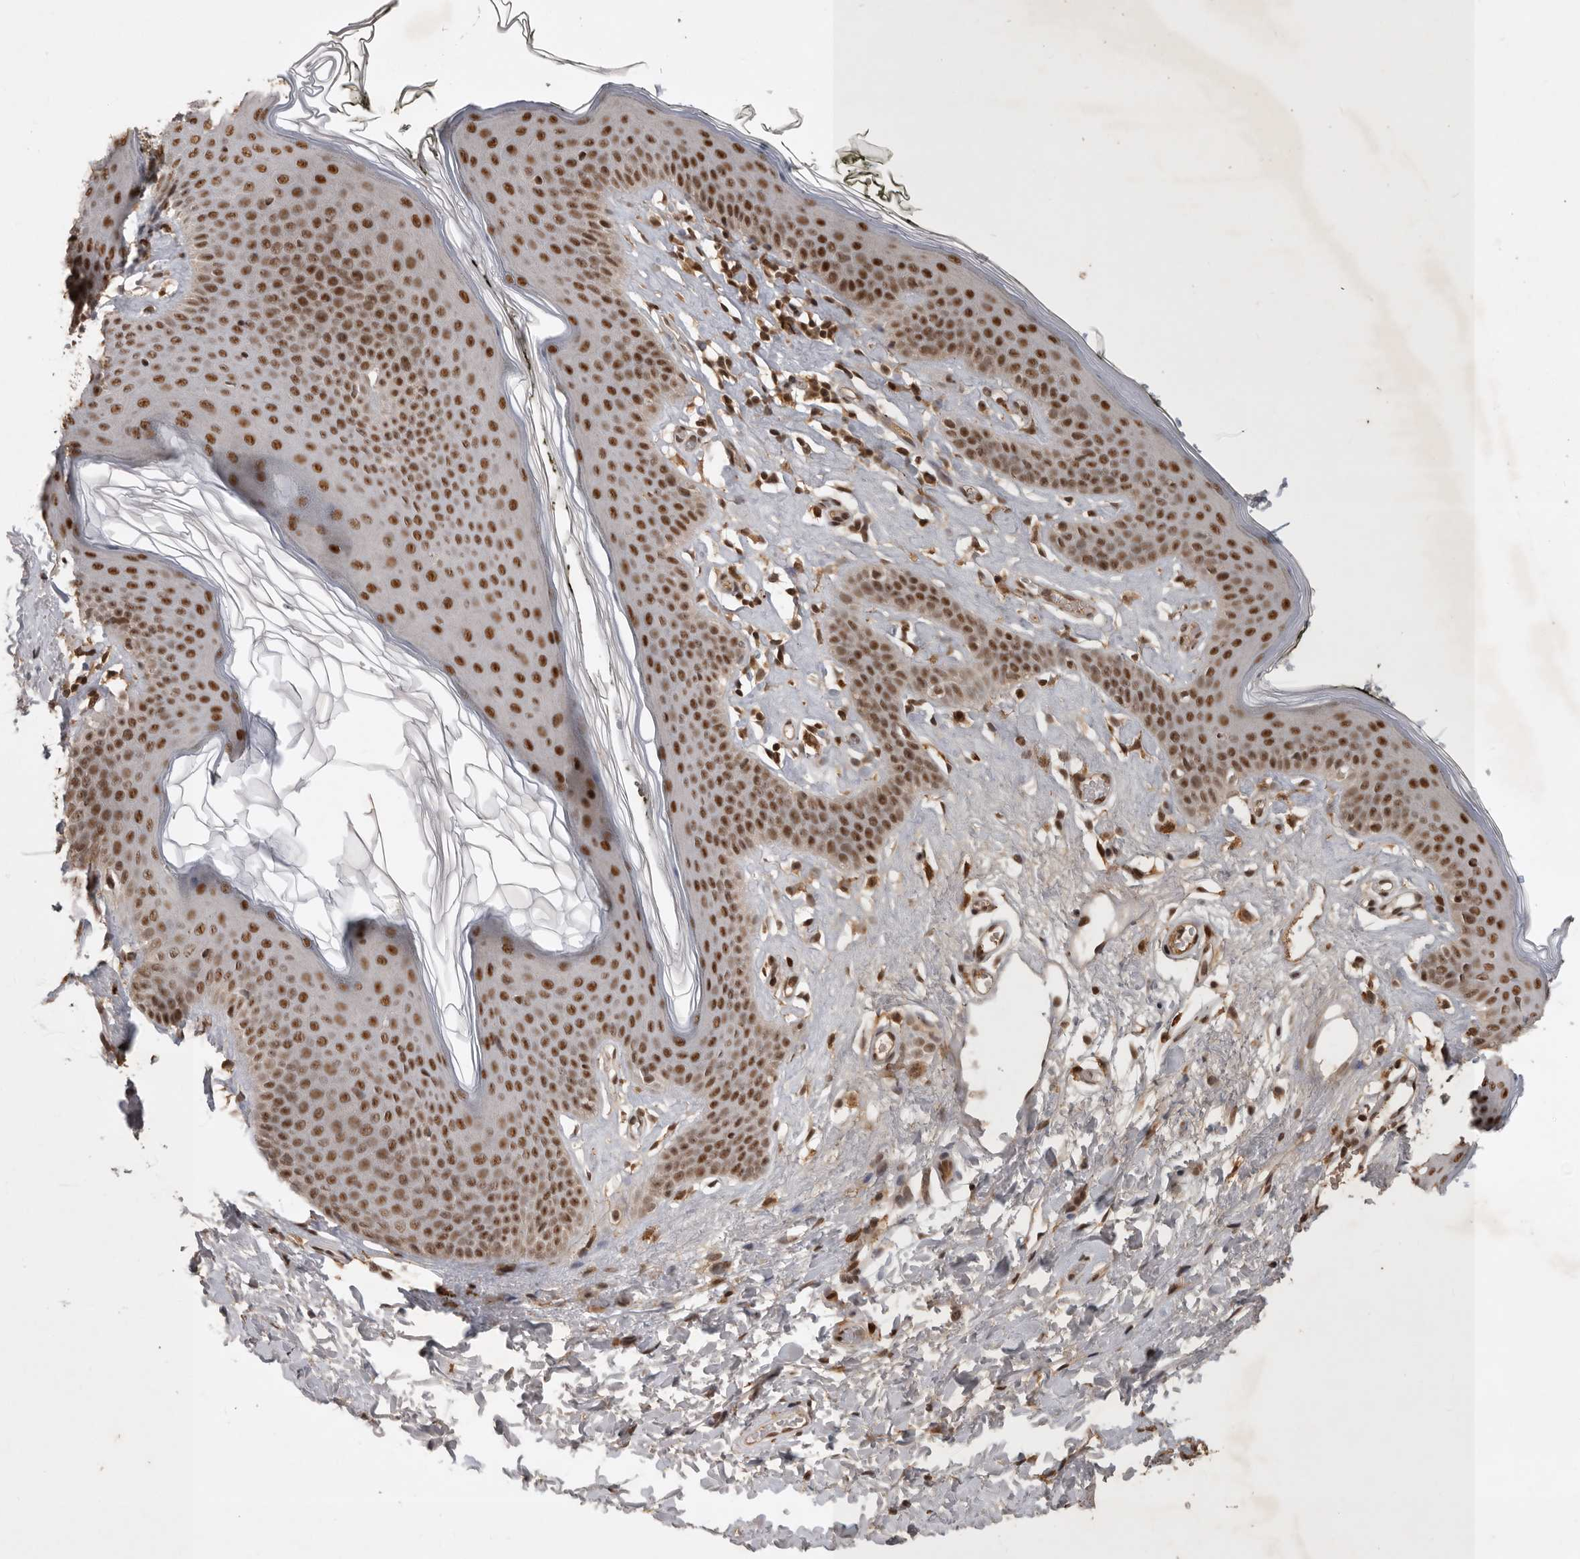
{"staining": {"intensity": "strong", "quantity": ">75%", "location": "nuclear"}, "tissue": "skin", "cell_type": "Epidermal cells", "image_type": "normal", "snomed": [{"axis": "morphology", "description": "Normal tissue, NOS"}, {"axis": "morphology", "description": "Inflammation, NOS"}, {"axis": "topography", "description": "Vulva"}], "caption": "A brown stain highlights strong nuclear staining of a protein in epidermal cells of benign skin. (Stains: DAB (3,3'-diaminobenzidine) in brown, nuclei in blue, Microscopy: brightfield microscopy at high magnification).", "gene": "CBLL1", "patient": {"sex": "female", "age": 84}}